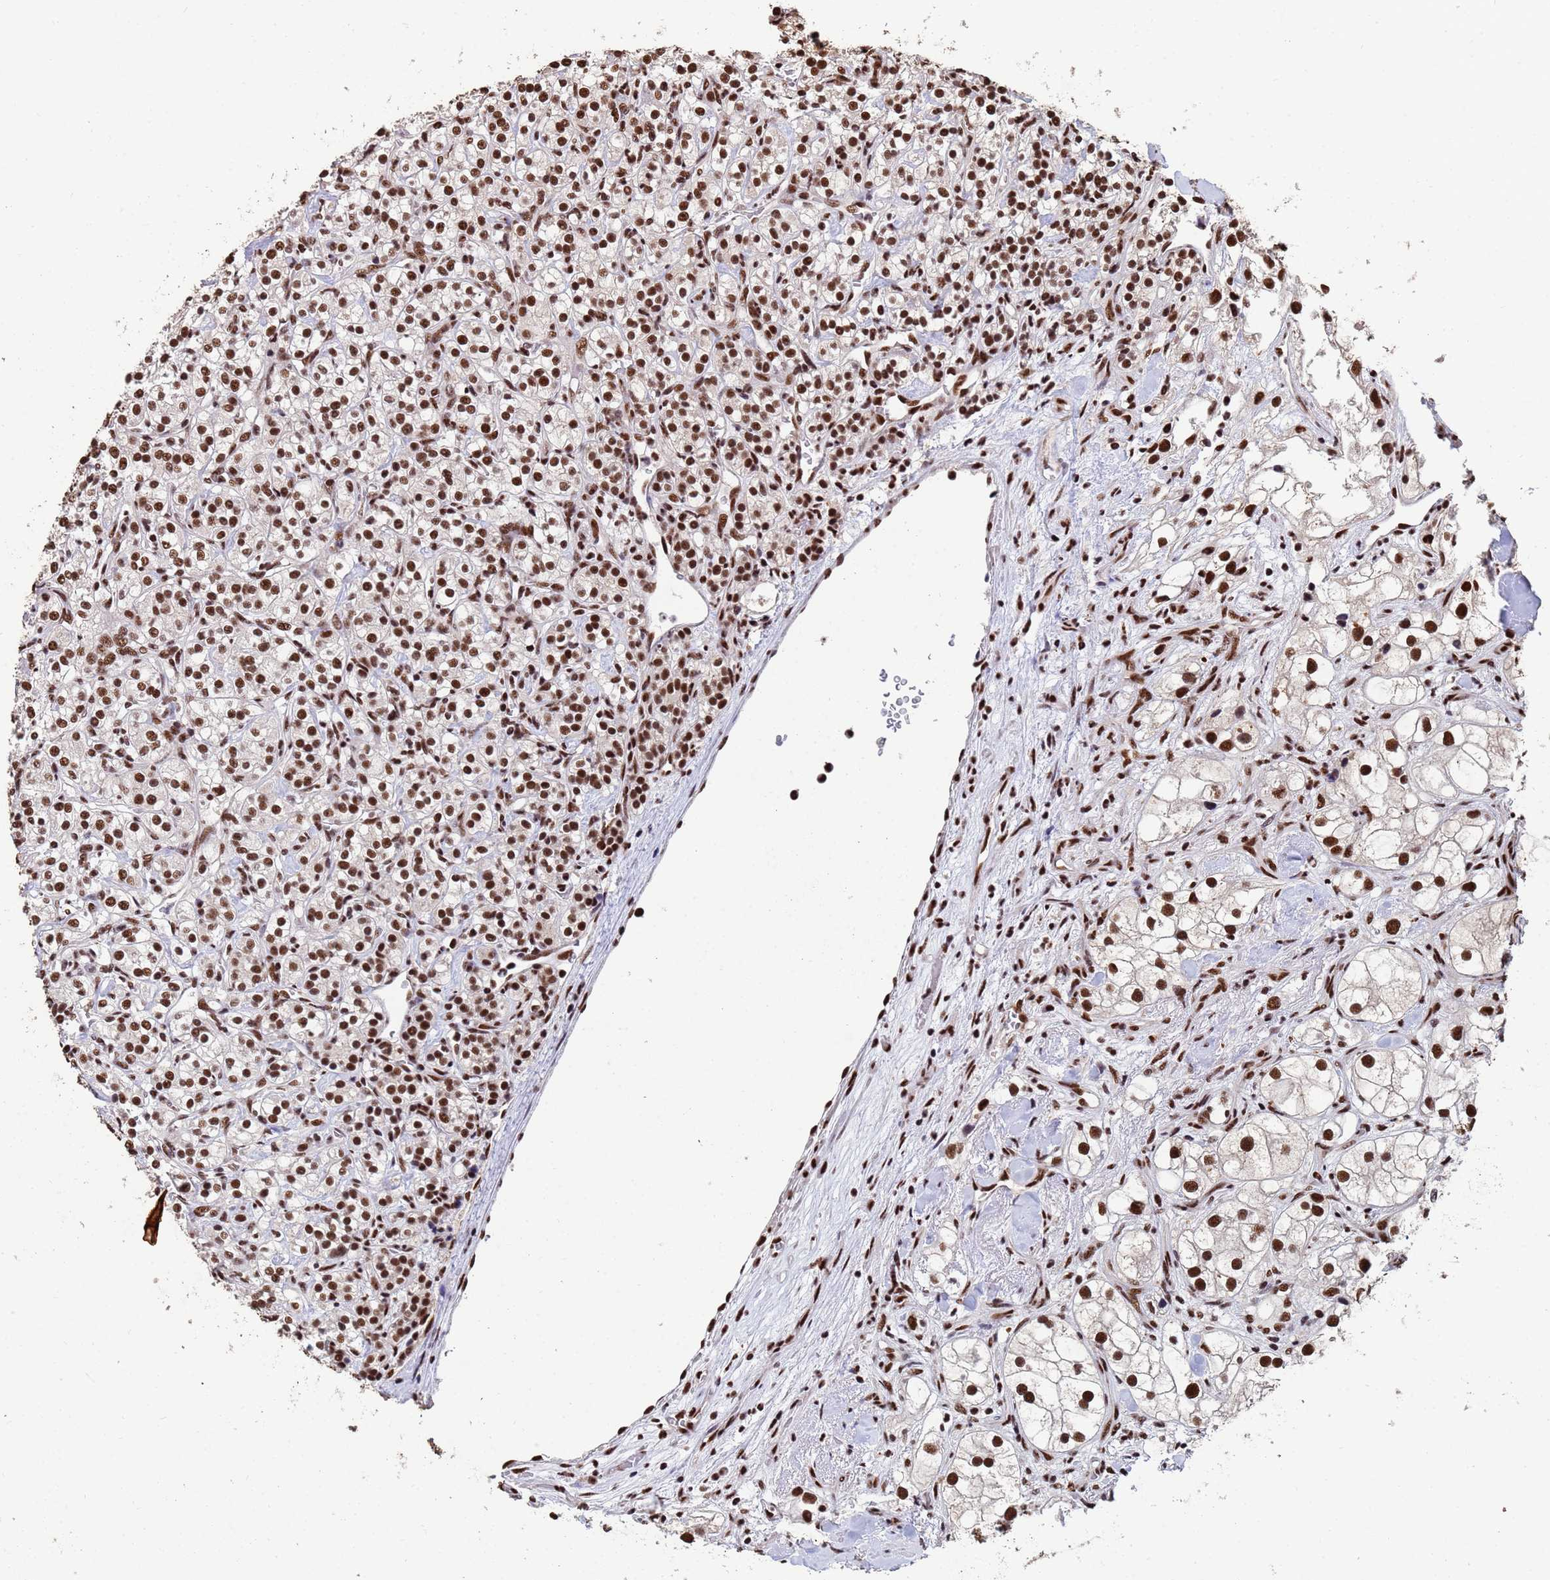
{"staining": {"intensity": "strong", "quantity": ">75%", "location": "nuclear"}, "tissue": "renal cancer", "cell_type": "Tumor cells", "image_type": "cancer", "snomed": [{"axis": "morphology", "description": "Adenocarcinoma, NOS"}, {"axis": "topography", "description": "Kidney"}], "caption": "Renal adenocarcinoma stained with immunohistochemistry demonstrates strong nuclear staining in about >75% of tumor cells. (IHC, brightfield microscopy, high magnification).", "gene": "SF3B2", "patient": {"sex": "male", "age": 77}}